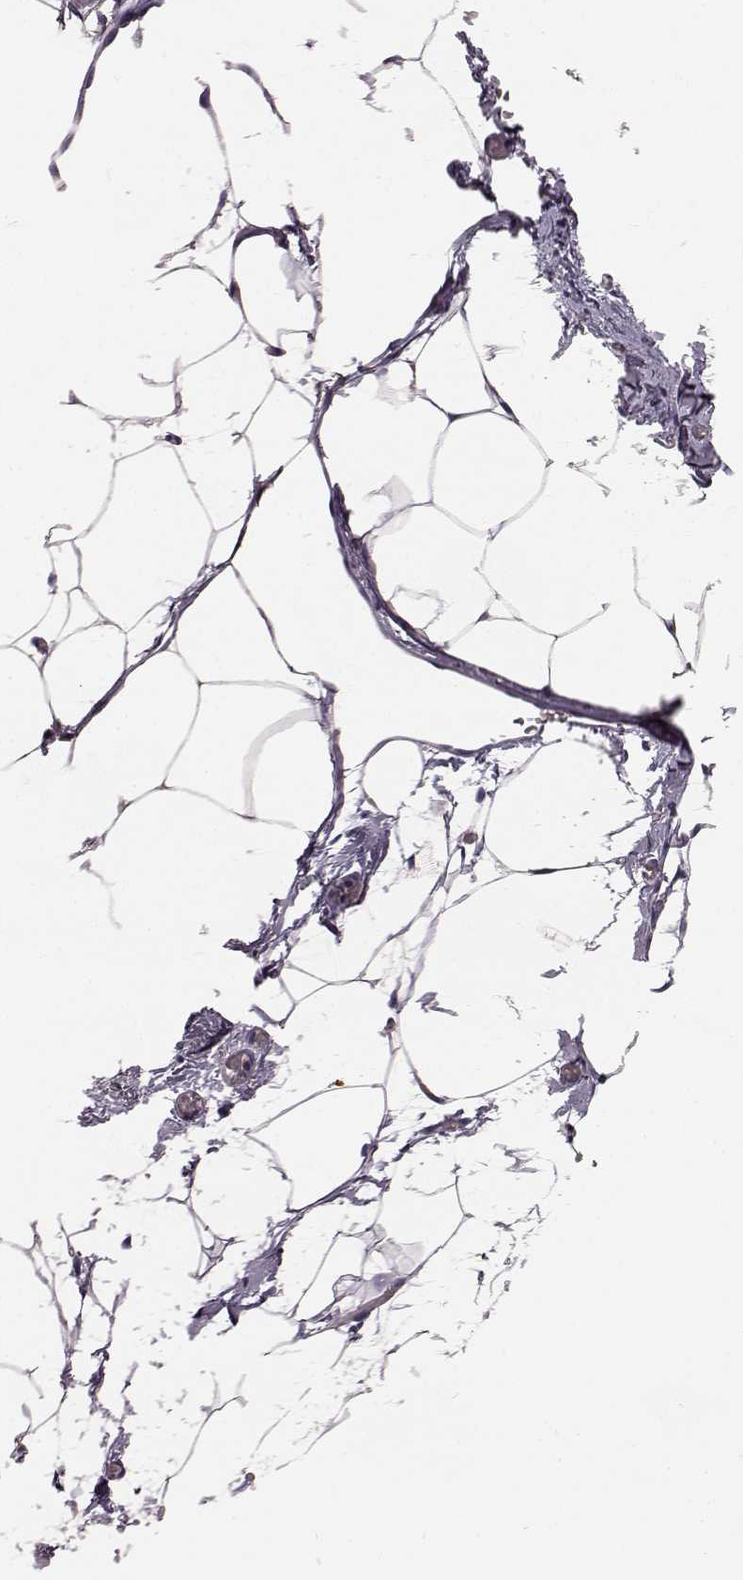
{"staining": {"intensity": "negative", "quantity": "none", "location": "none"}, "tissue": "adipose tissue", "cell_type": "Adipocytes", "image_type": "normal", "snomed": [{"axis": "morphology", "description": "Normal tissue, NOS"}, {"axis": "topography", "description": "Adipose tissue"}], "caption": "Immunohistochemical staining of normal human adipose tissue displays no significant expression in adipocytes.", "gene": "EIF4E1B", "patient": {"sex": "male", "age": 57}}